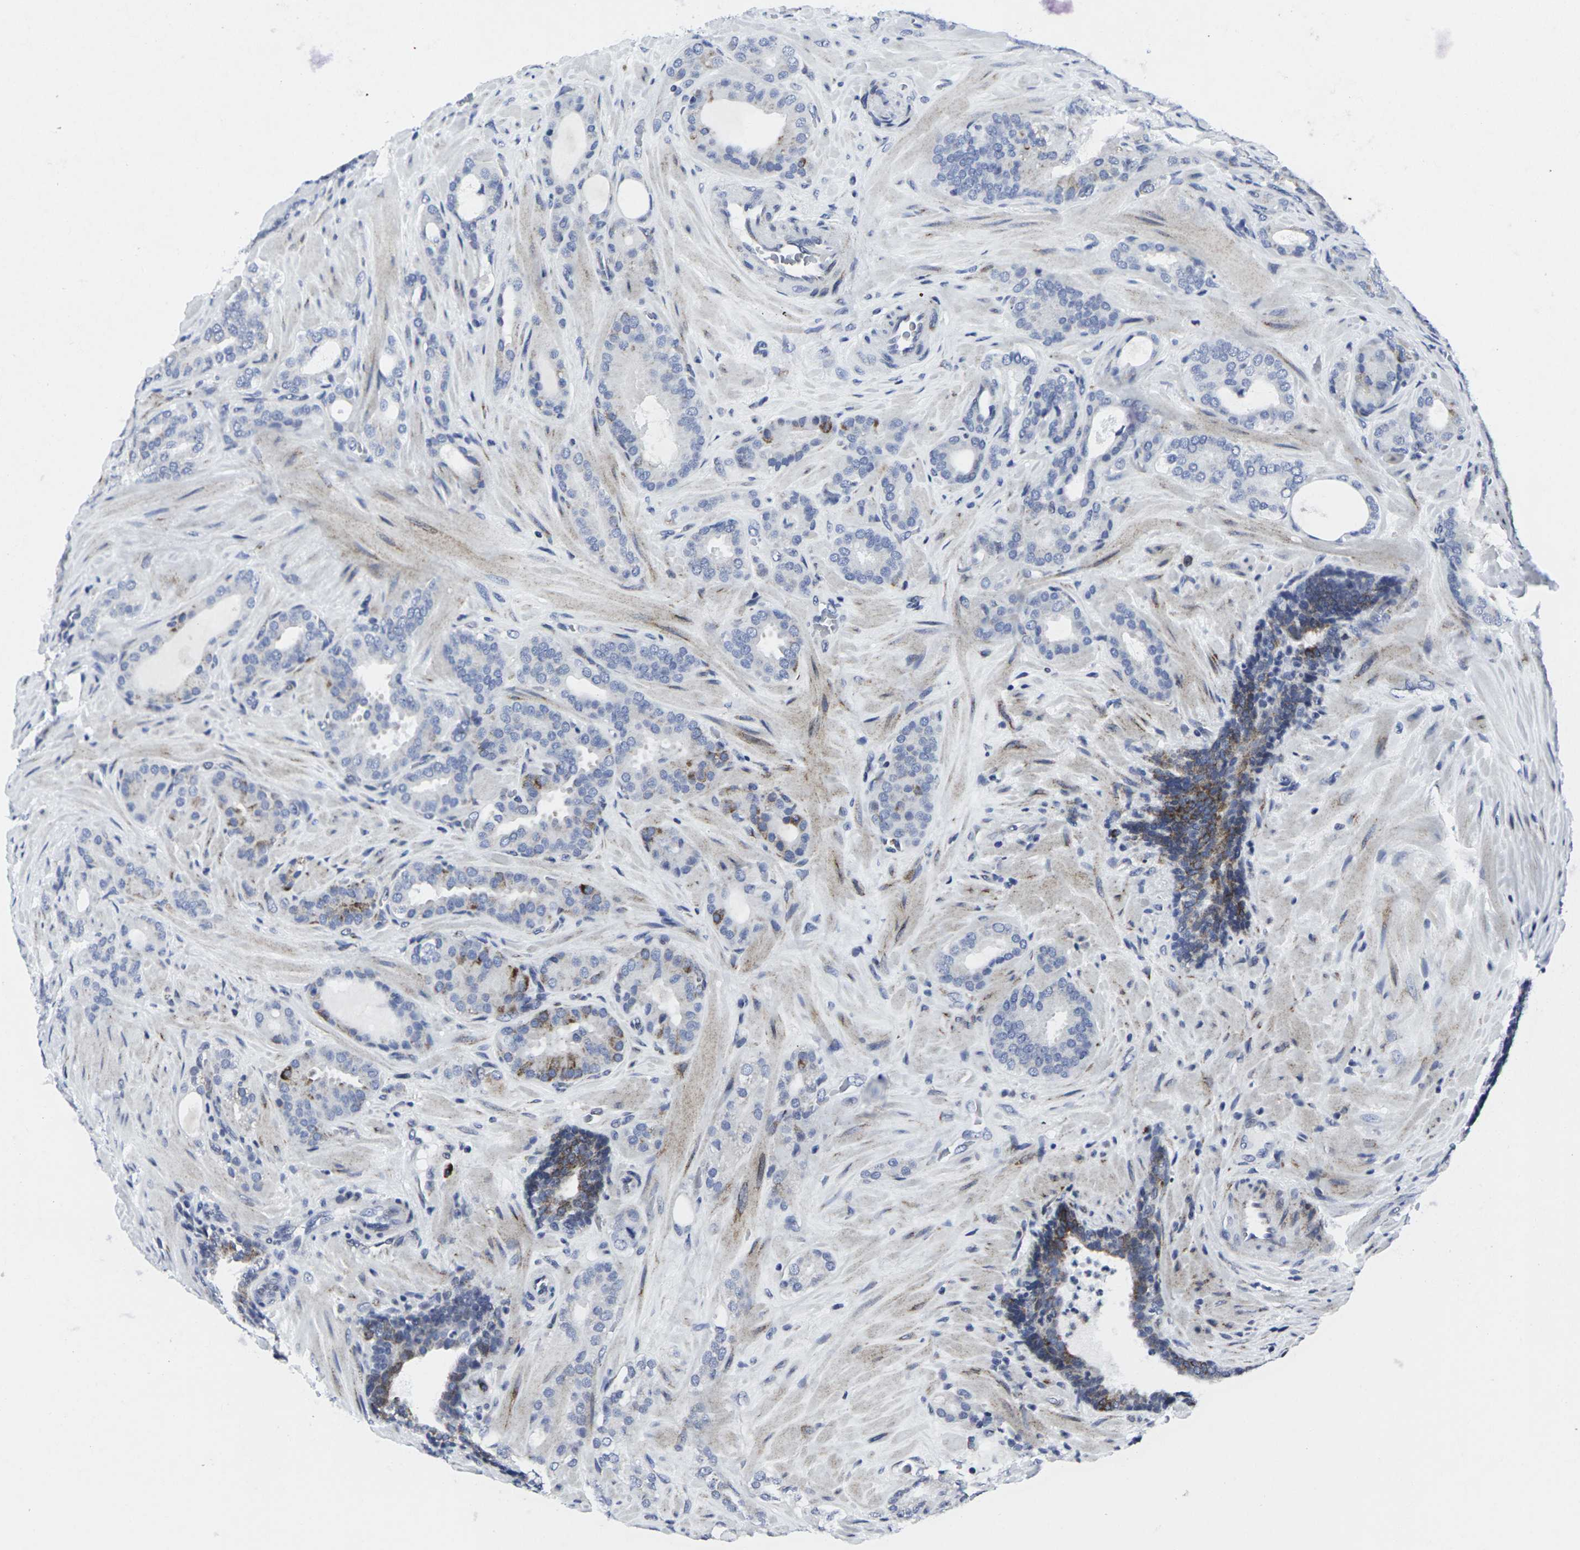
{"staining": {"intensity": "moderate", "quantity": "<25%", "location": "cytoplasmic/membranous"}, "tissue": "prostate cancer", "cell_type": "Tumor cells", "image_type": "cancer", "snomed": [{"axis": "morphology", "description": "Adenocarcinoma, Low grade"}, {"axis": "topography", "description": "Prostate"}], "caption": "Immunohistochemistry (IHC) image of neoplastic tissue: prostate cancer (adenocarcinoma (low-grade)) stained using immunohistochemistry reveals low levels of moderate protein expression localized specifically in the cytoplasmic/membranous of tumor cells, appearing as a cytoplasmic/membranous brown color.", "gene": "RPN1", "patient": {"sex": "male", "age": 63}}